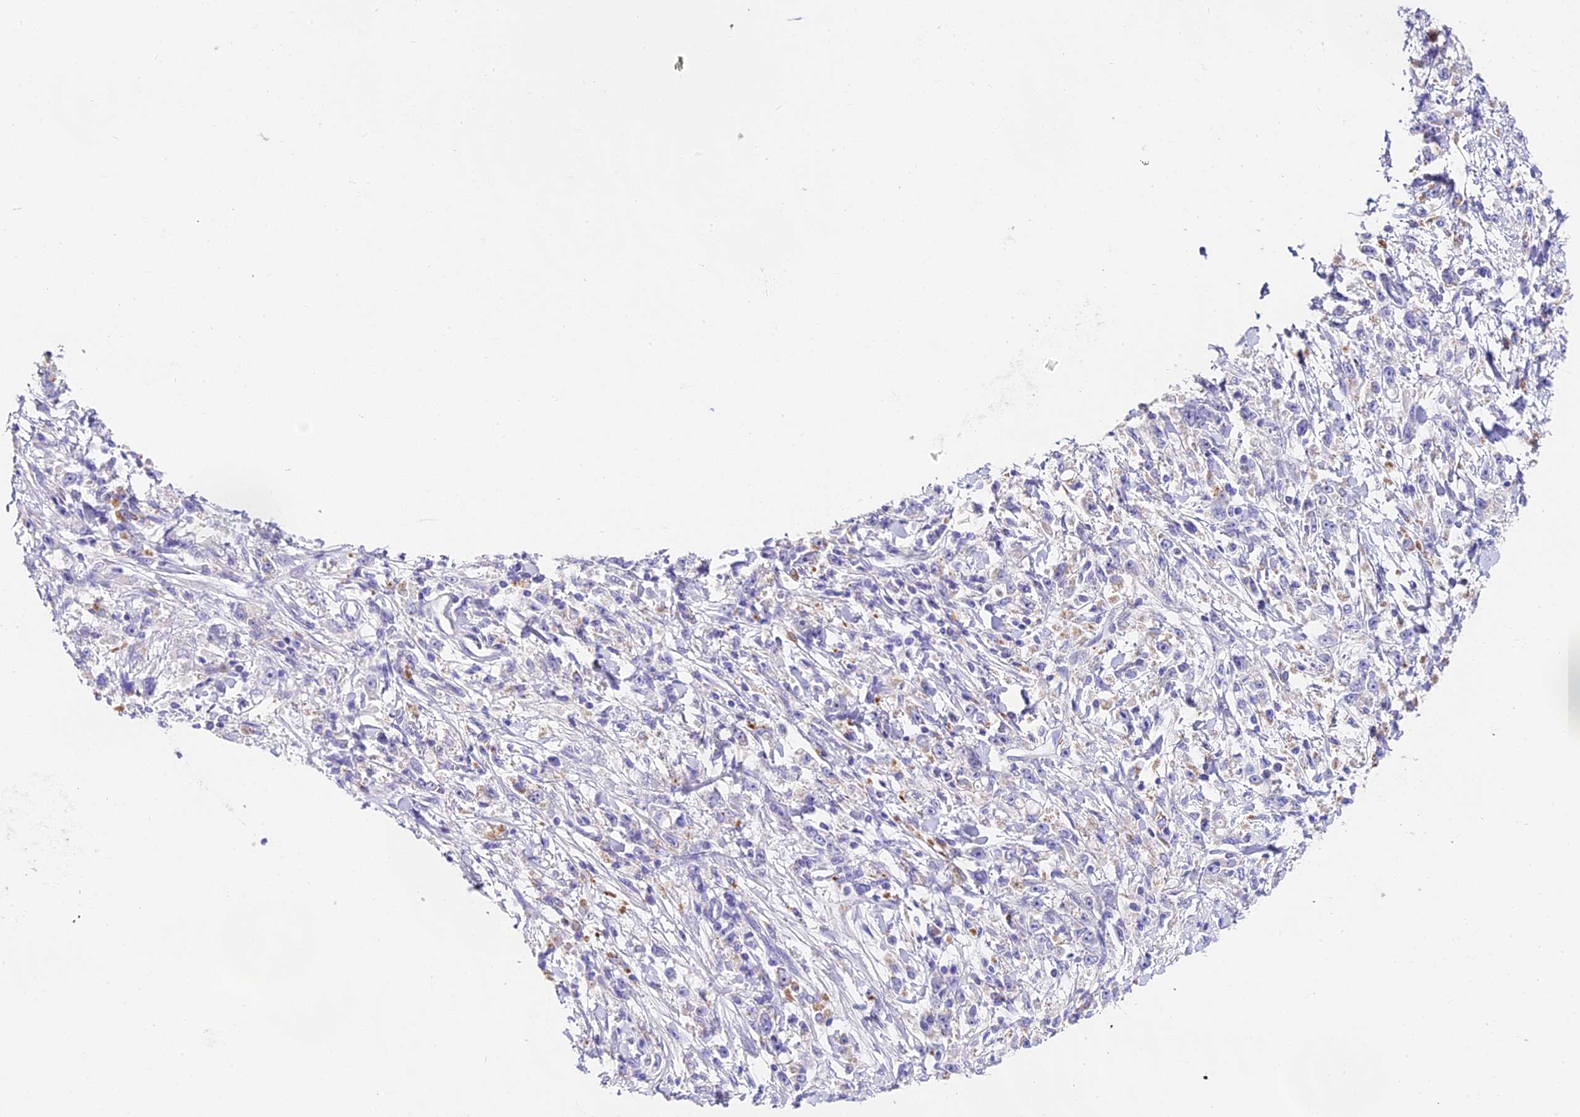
{"staining": {"intensity": "negative", "quantity": "none", "location": "none"}, "tissue": "stomach cancer", "cell_type": "Tumor cells", "image_type": "cancer", "snomed": [{"axis": "morphology", "description": "Adenocarcinoma, NOS"}, {"axis": "topography", "description": "Stomach"}], "caption": "Immunohistochemistry histopathology image of human stomach cancer (adenocarcinoma) stained for a protein (brown), which reveals no staining in tumor cells.", "gene": "LYPD6", "patient": {"sex": "female", "age": 59}}